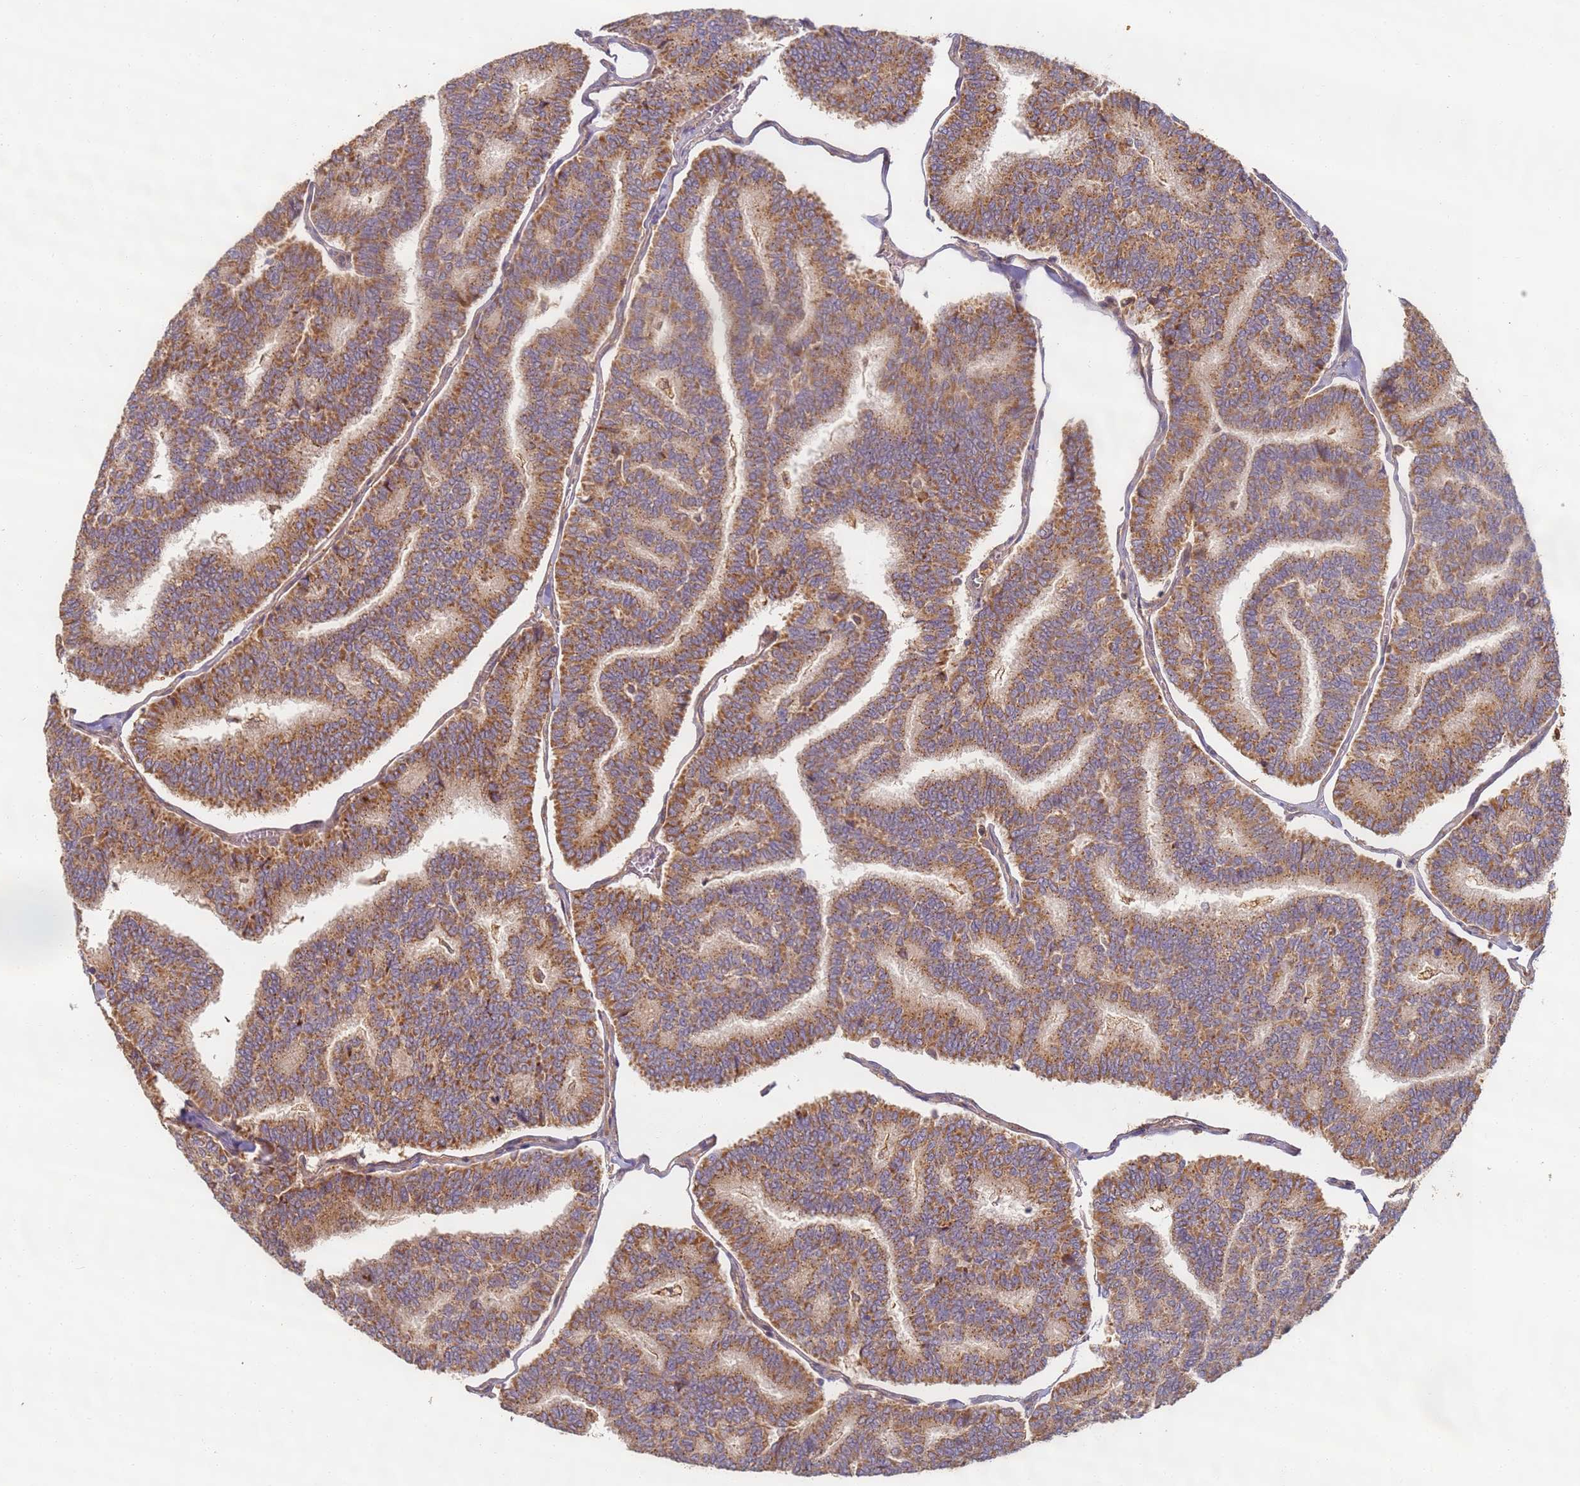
{"staining": {"intensity": "moderate", "quantity": ">75%", "location": "cytoplasmic/membranous"}, "tissue": "thyroid cancer", "cell_type": "Tumor cells", "image_type": "cancer", "snomed": [{"axis": "morphology", "description": "Papillary adenocarcinoma, NOS"}, {"axis": "topography", "description": "Thyroid gland"}], "caption": "Protein analysis of thyroid papillary adenocarcinoma tissue displays moderate cytoplasmic/membranous expression in approximately >75% of tumor cells. Nuclei are stained in blue.", "gene": "TIGAR", "patient": {"sex": "female", "age": 35}}